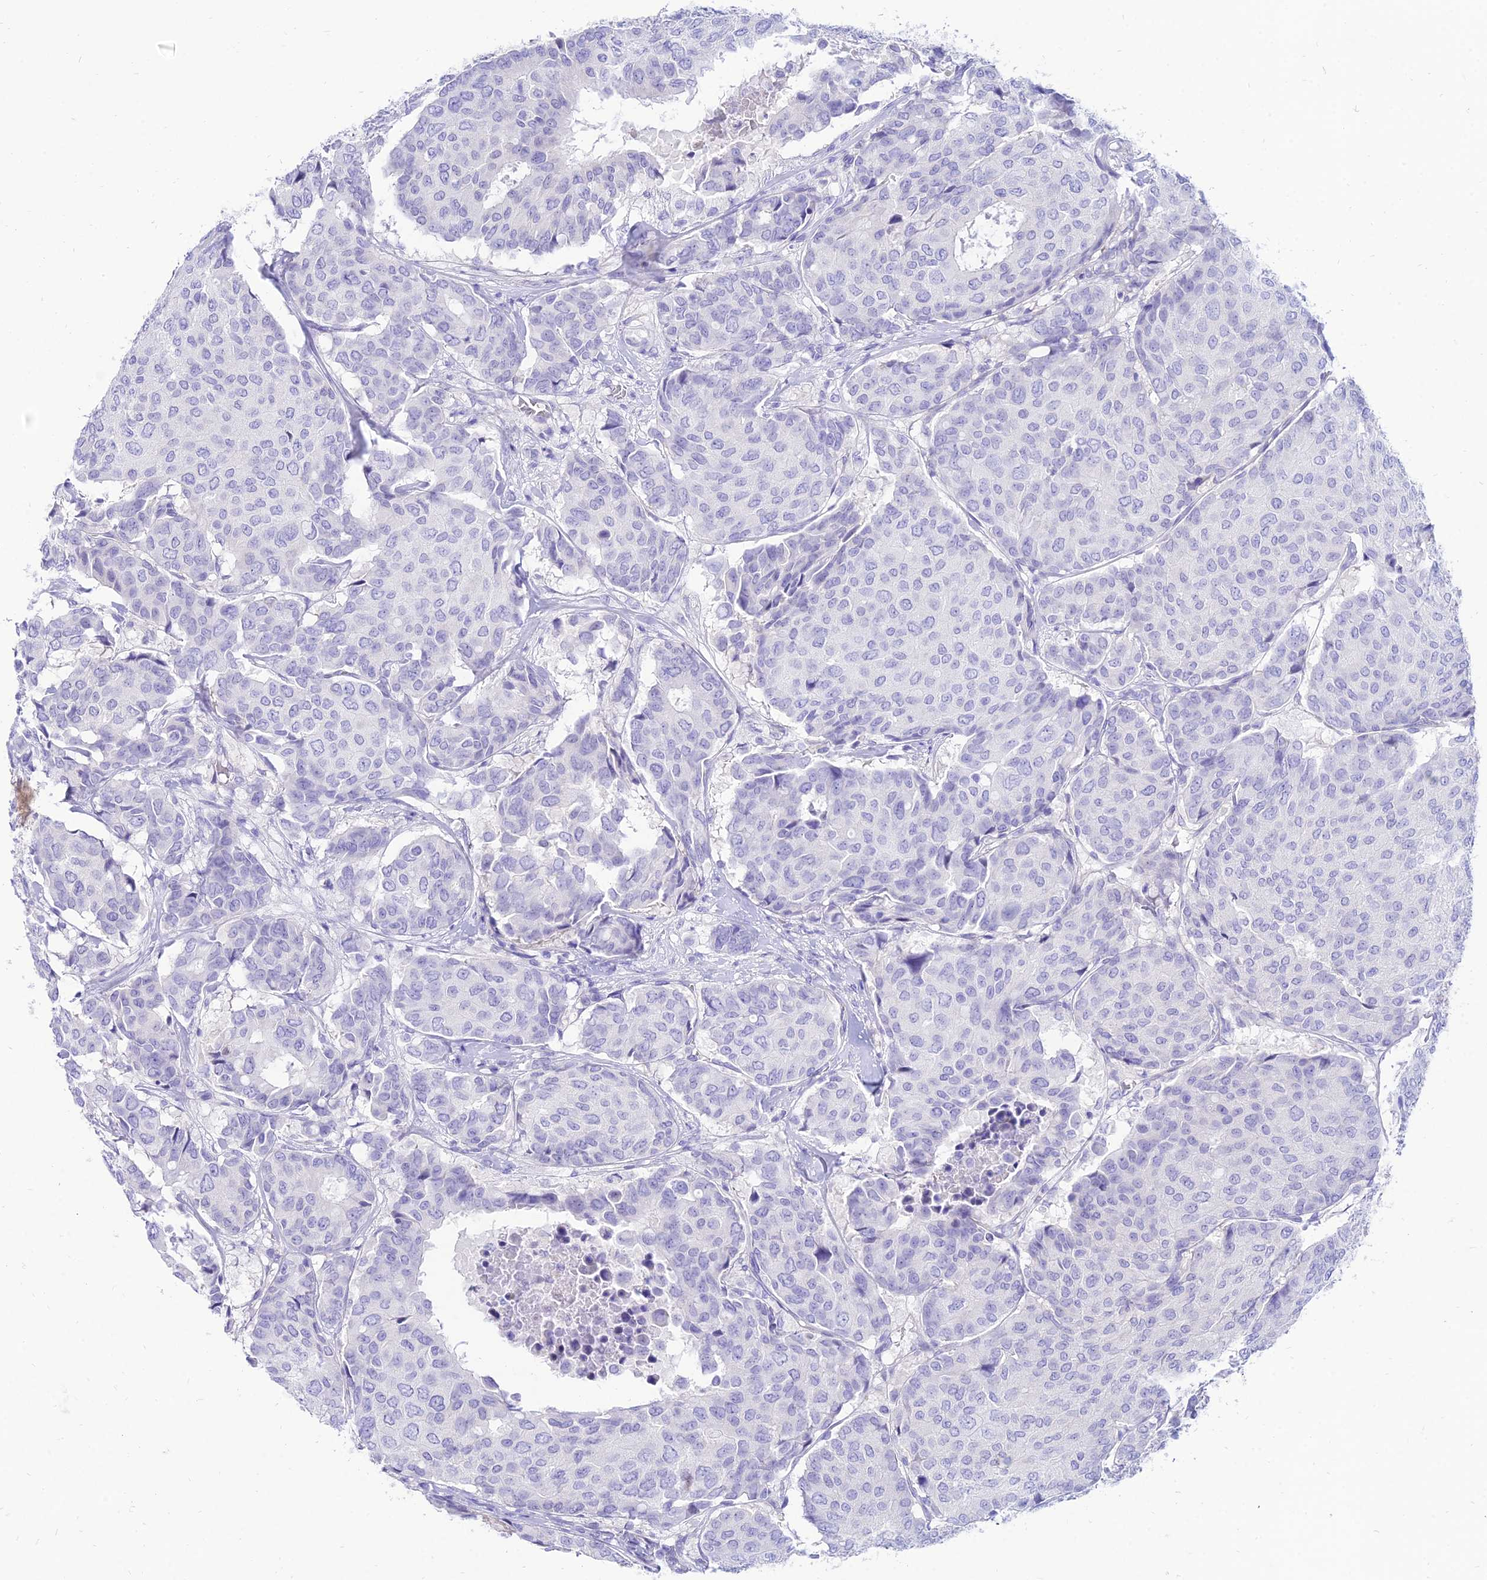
{"staining": {"intensity": "negative", "quantity": "none", "location": "none"}, "tissue": "breast cancer", "cell_type": "Tumor cells", "image_type": "cancer", "snomed": [{"axis": "morphology", "description": "Duct carcinoma"}, {"axis": "topography", "description": "Breast"}], "caption": "The immunohistochemistry histopathology image has no significant staining in tumor cells of breast cancer tissue.", "gene": "TAC3", "patient": {"sex": "female", "age": 75}}